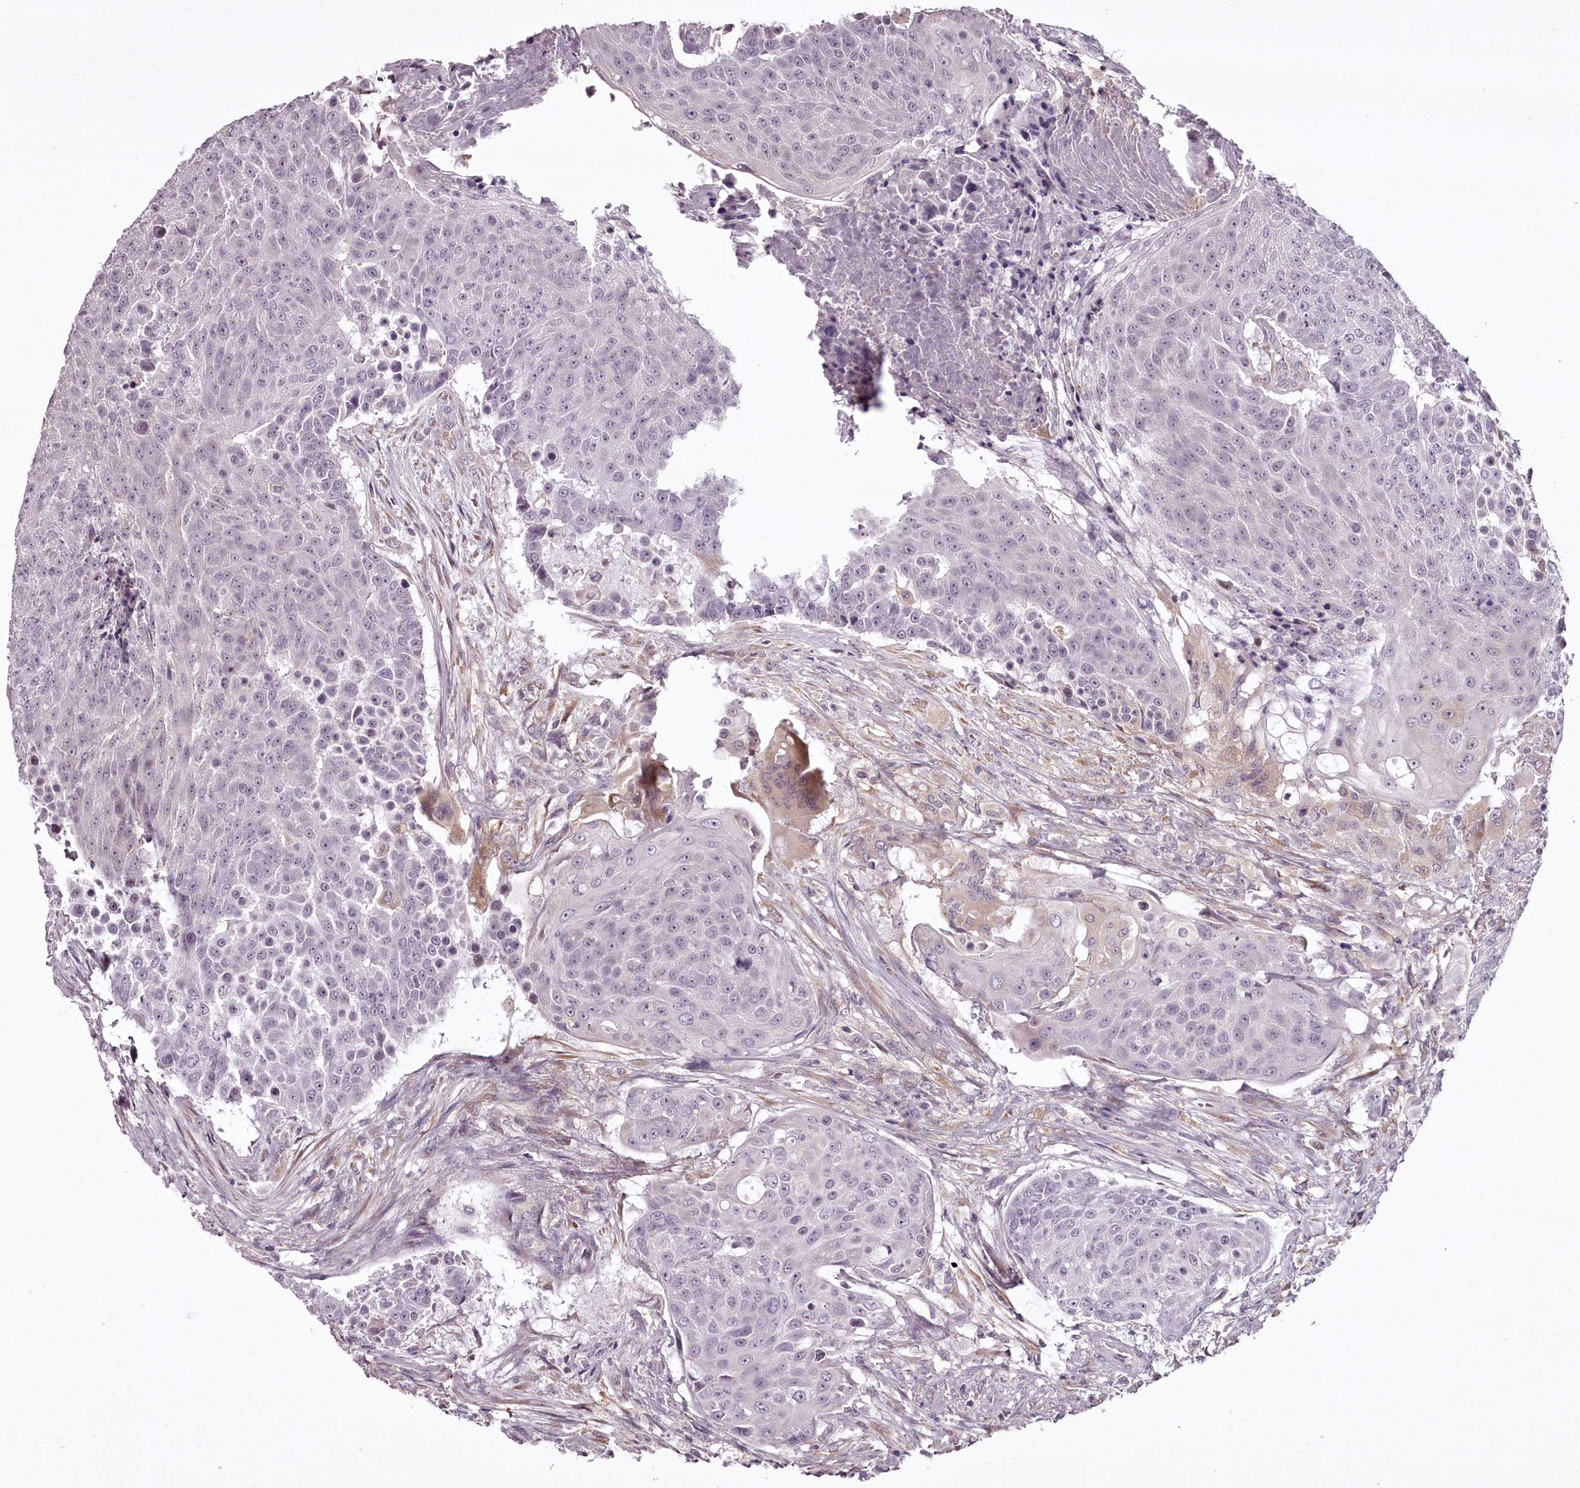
{"staining": {"intensity": "negative", "quantity": "none", "location": "none"}, "tissue": "urothelial cancer", "cell_type": "Tumor cells", "image_type": "cancer", "snomed": [{"axis": "morphology", "description": "Urothelial carcinoma, High grade"}, {"axis": "topography", "description": "Urinary bladder"}], "caption": "Protein analysis of urothelial carcinoma (high-grade) reveals no significant expression in tumor cells.", "gene": "CCDC92", "patient": {"sex": "female", "age": 63}}